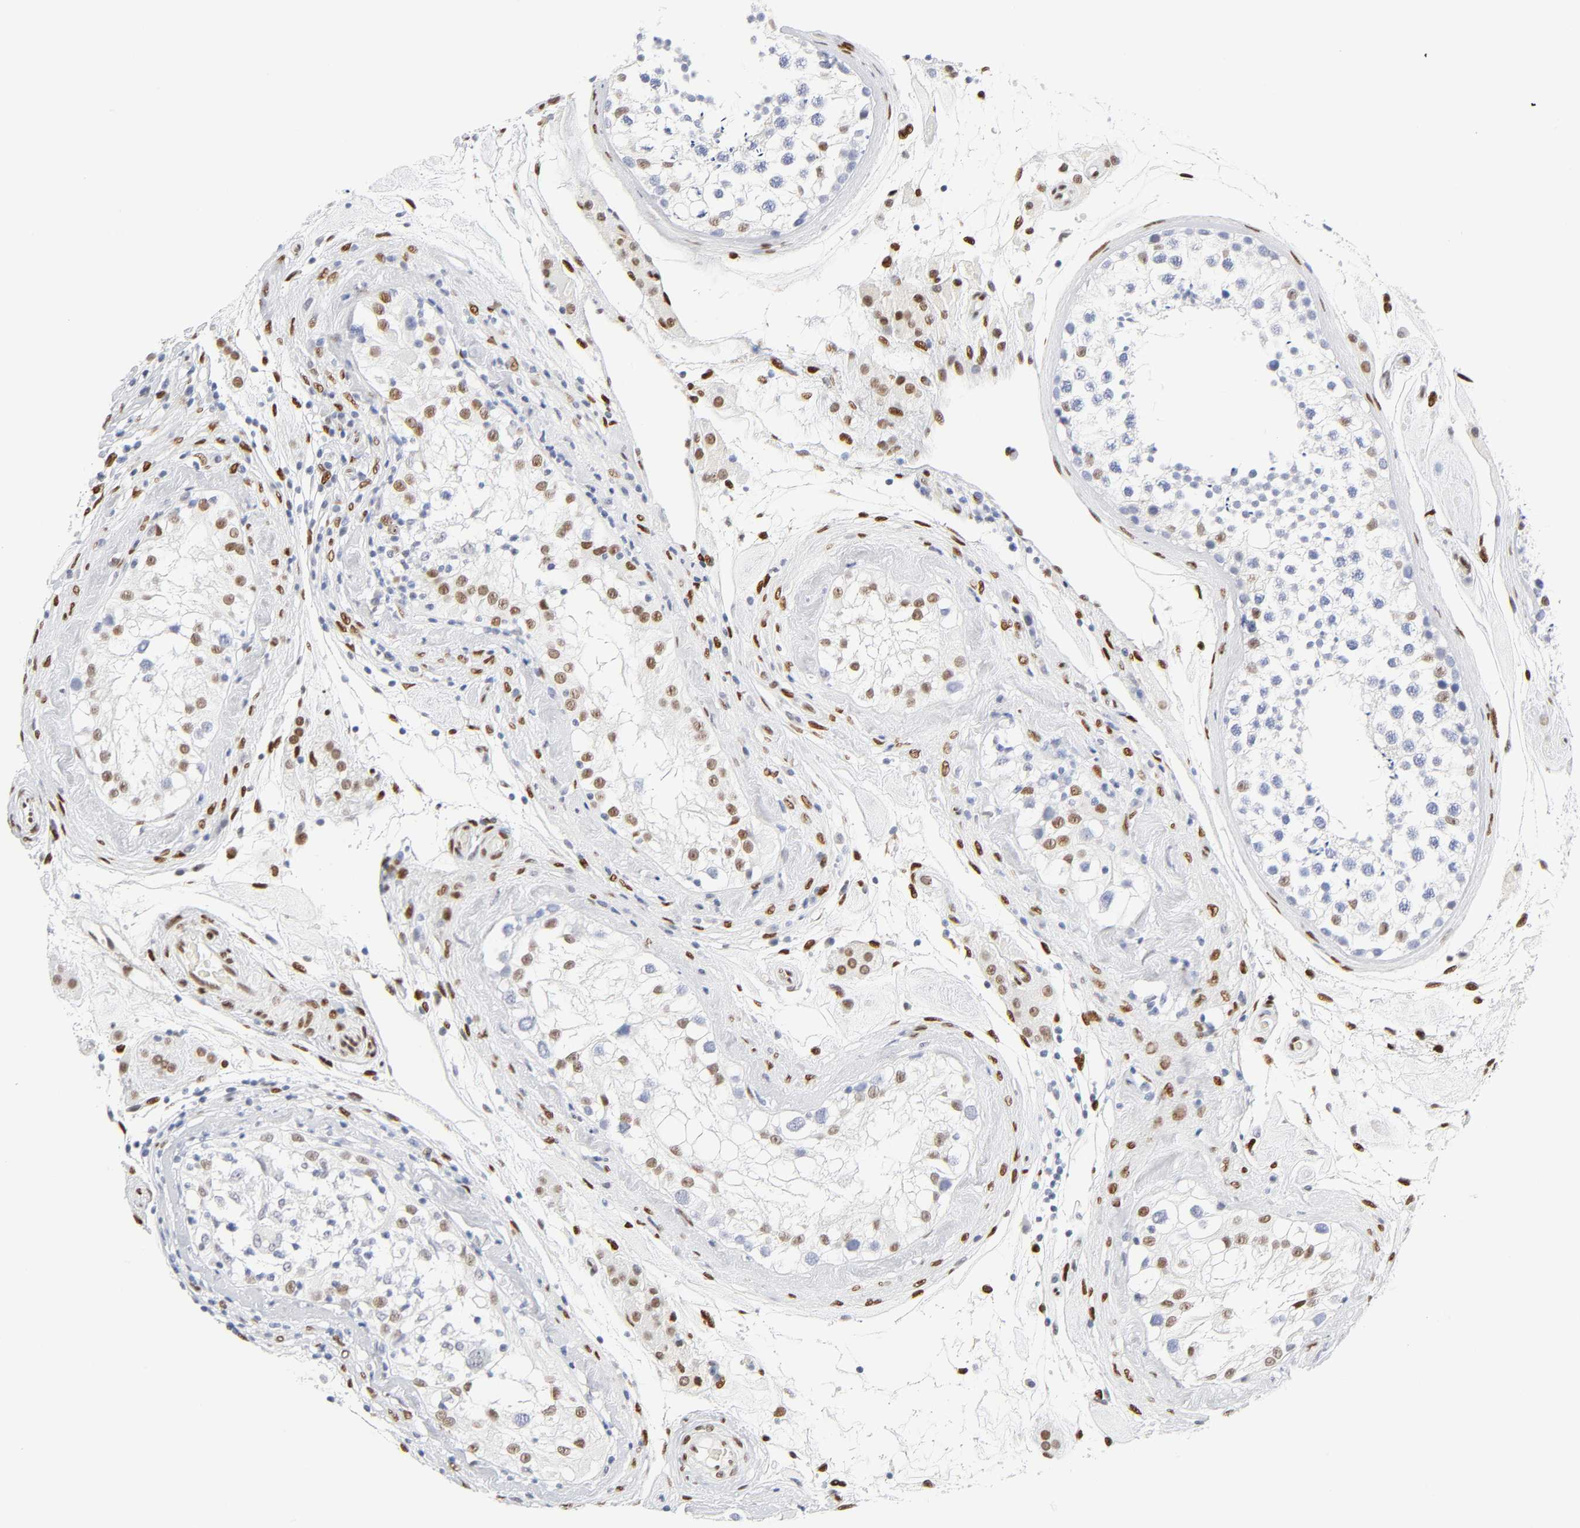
{"staining": {"intensity": "weak", "quantity": "25%-75%", "location": "nuclear"}, "tissue": "testis", "cell_type": "Cells in seminiferous ducts", "image_type": "normal", "snomed": [{"axis": "morphology", "description": "Normal tissue, NOS"}, {"axis": "topography", "description": "Testis"}], "caption": "Testis stained with IHC reveals weak nuclear staining in approximately 25%-75% of cells in seminiferous ducts.", "gene": "NFIC", "patient": {"sex": "male", "age": 46}}